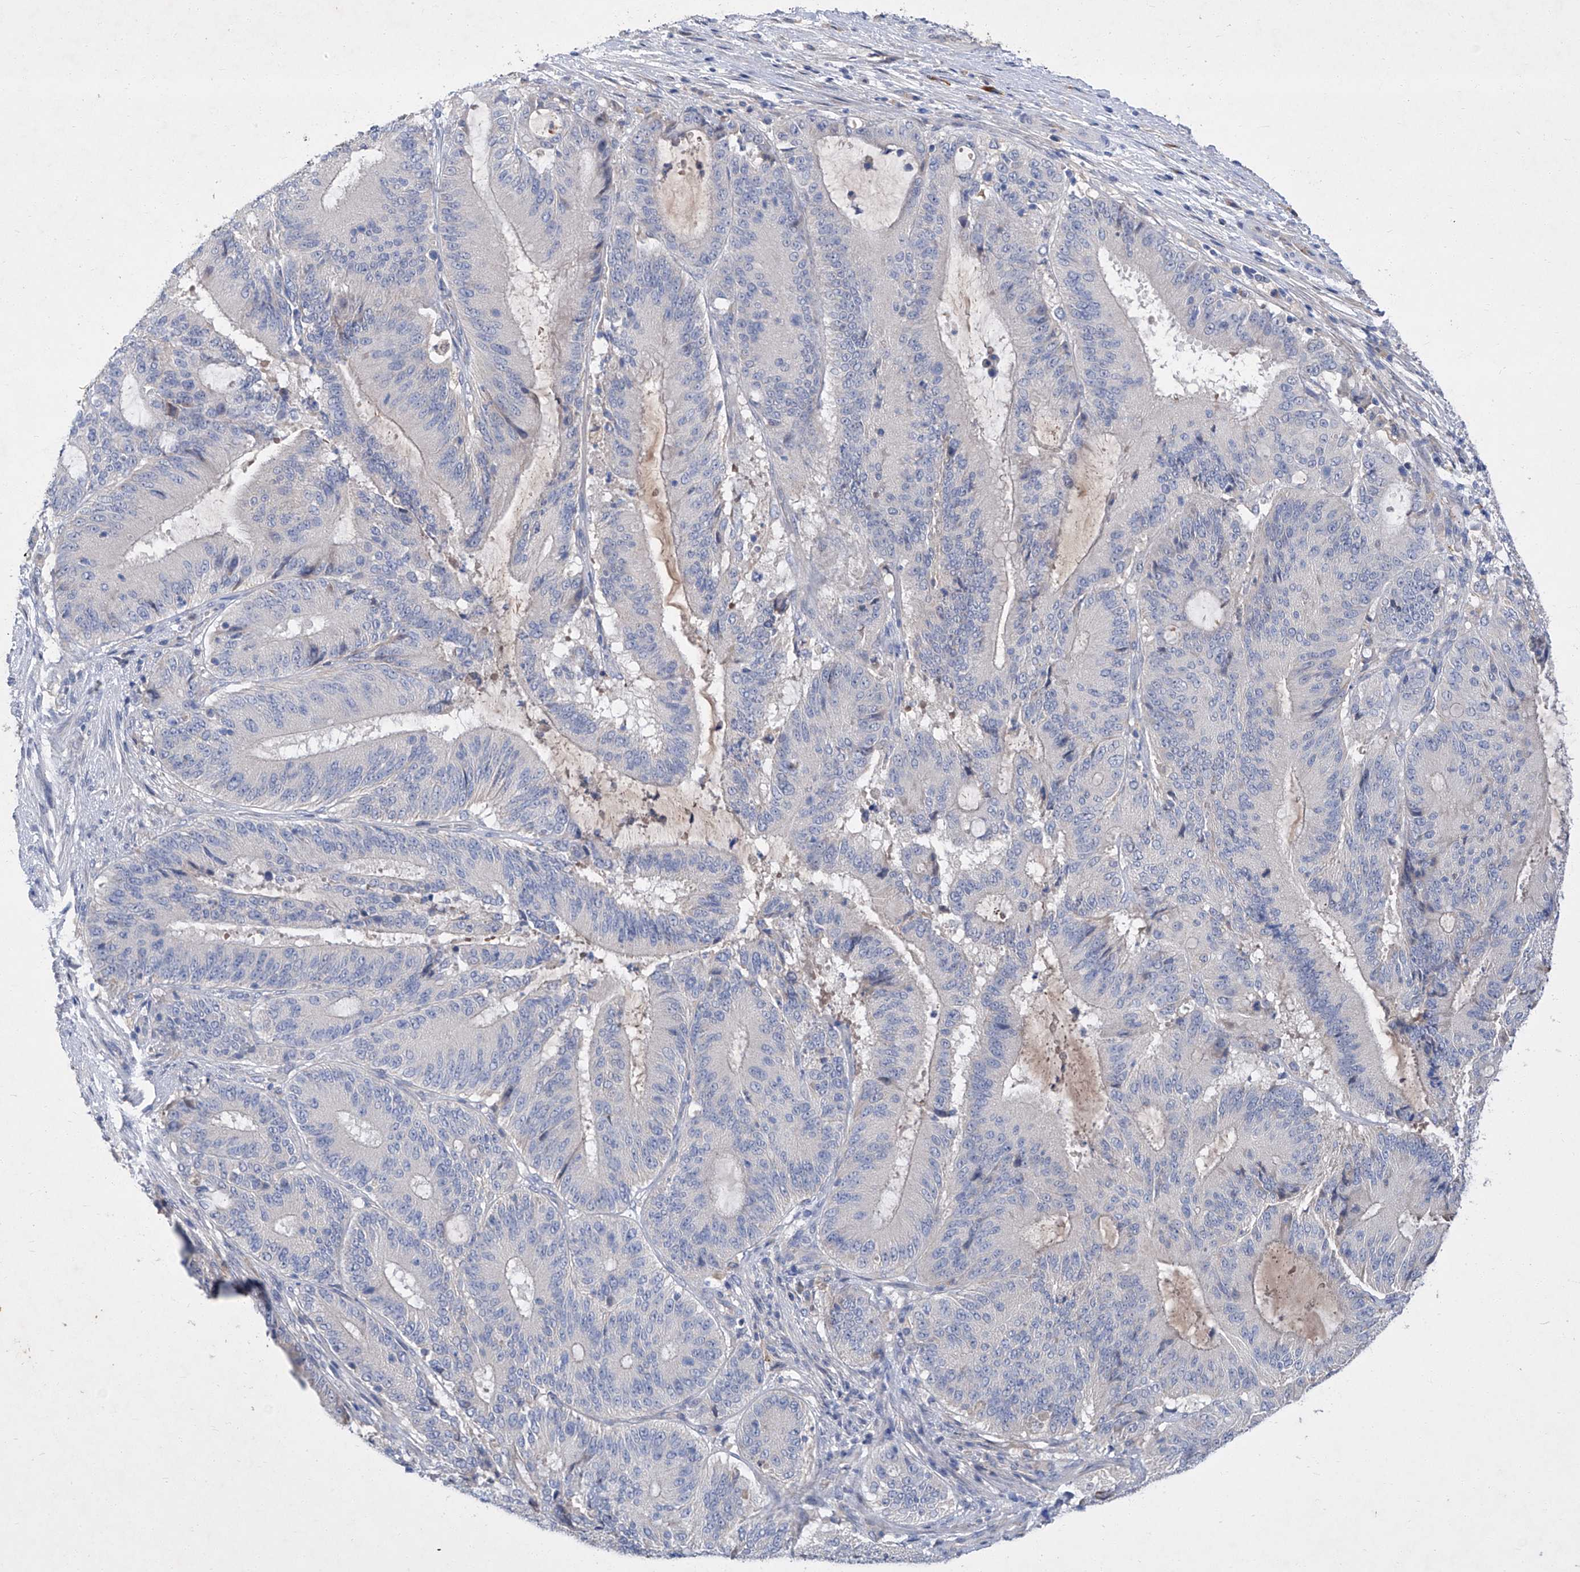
{"staining": {"intensity": "negative", "quantity": "none", "location": "none"}, "tissue": "liver cancer", "cell_type": "Tumor cells", "image_type": "cancer", "snomed": [{"axis": "morphology", "description": "Normal tissue, NOS"}, {"axis": "morphology", "description": "Cholangiocarcinoma"}, {"axis": "topography", "description": "Liver"}, {"axis": "topography", "description": "Peripheral nerve tissue"}], "caption": "A high-resolution photomicrograph shows immunohistochemistry staining of liver cancer, which shows no significant expression in tumor cells.", "gene": "SBK2", "patient": {"sex": "female", "age": 73}}